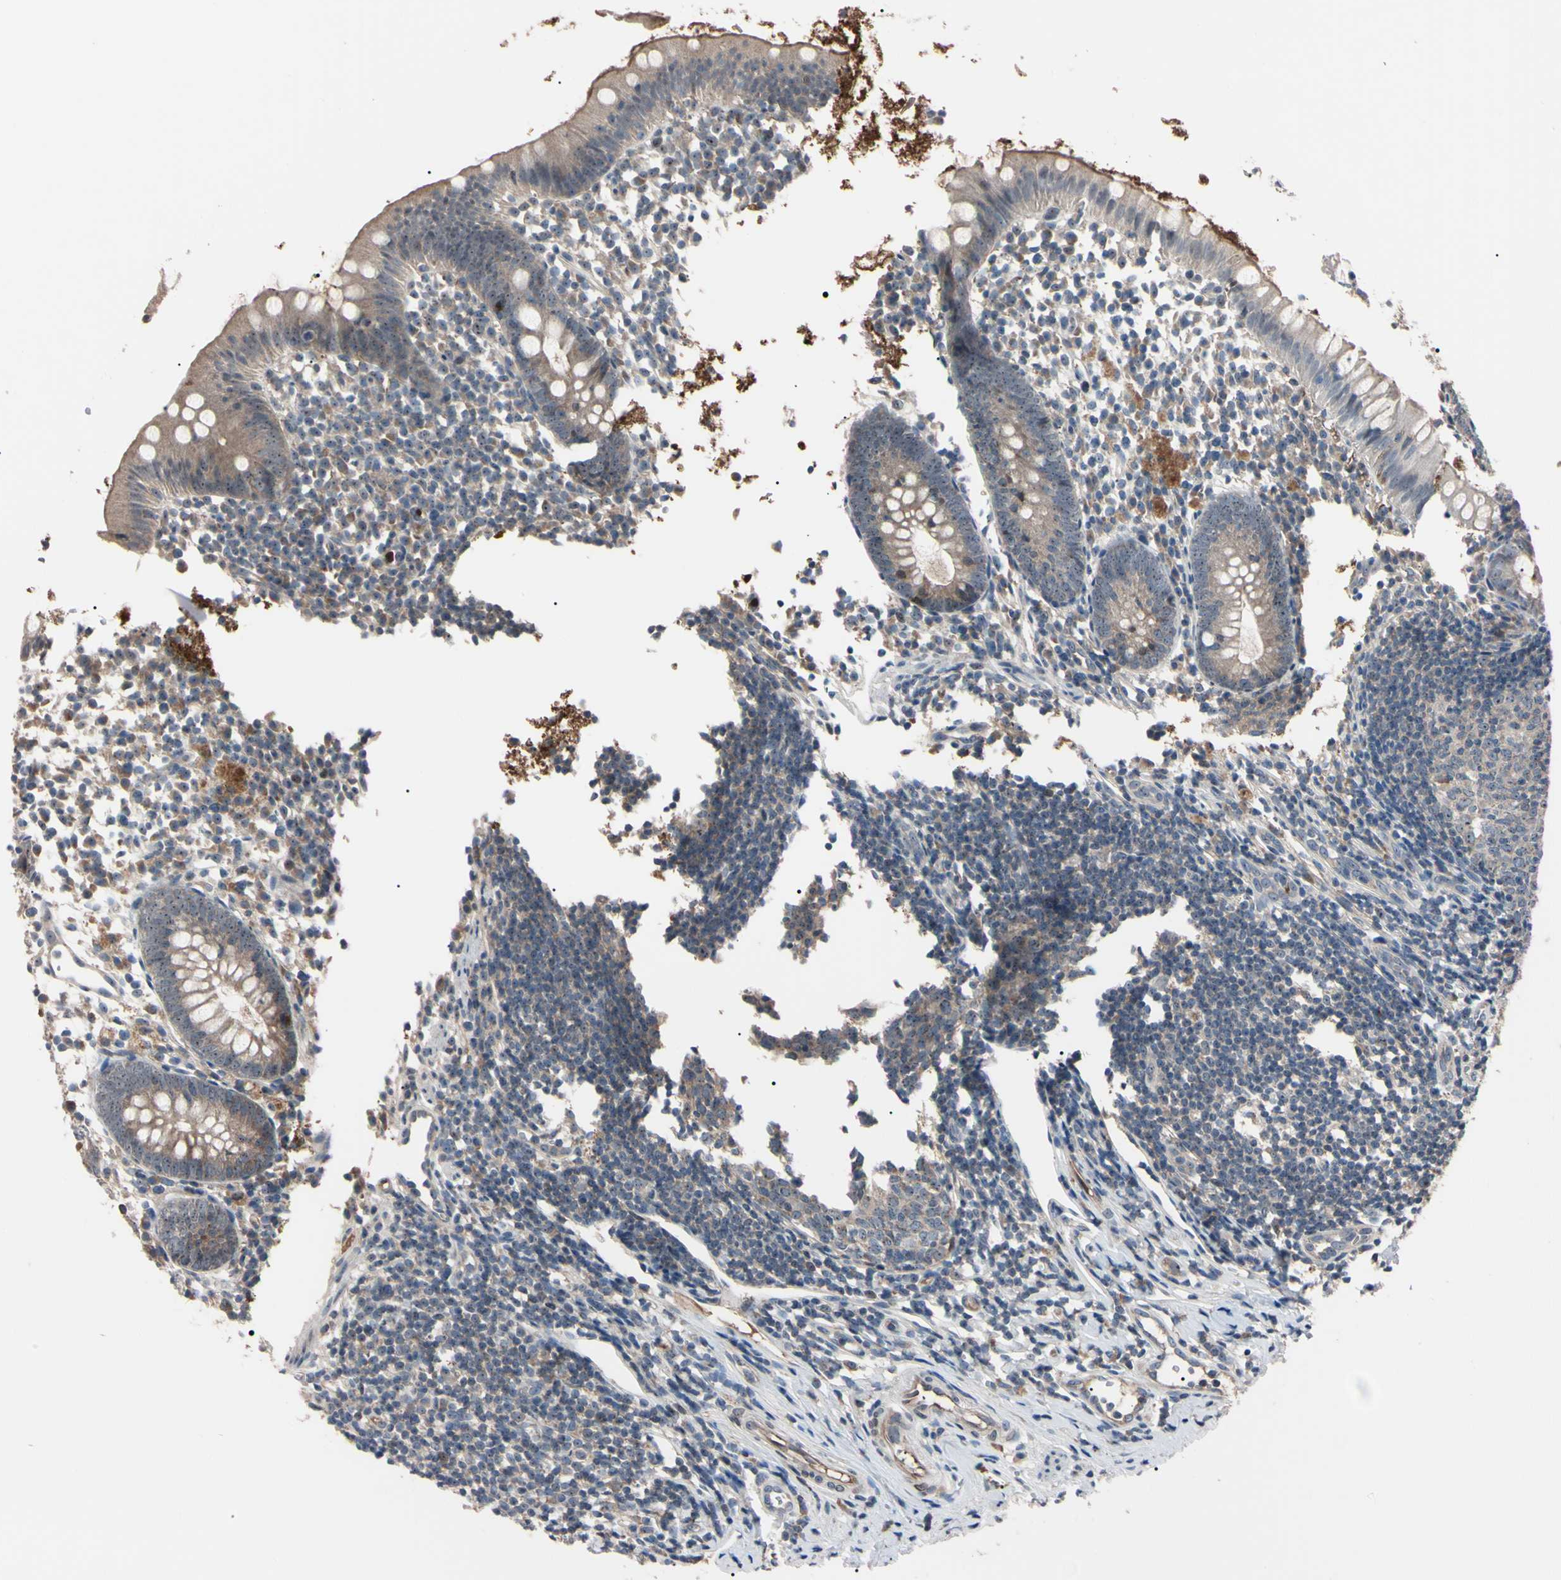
{"staining": {"intensity": "weak", "quantity": ">75%", "location": "cytoplasmic/membranous"}, "tissue": "appendix", "cell_type": "Glandular cells", "image_type": "normal", "snomed": [{"axis": "morphology", "description": "Normal tissue, NOS"}, {"axis": "topography", "description": "Appendix"}], "caption": "DAB (3,3'-diaminobenzidine) immunohistochemical staining of benign appendix displays weak cytoplasmic/membranous protein staining in approximately >75% of glandular cells.", "gene": "TRAF5", "patient": {"sex": "female", "age": 20}}